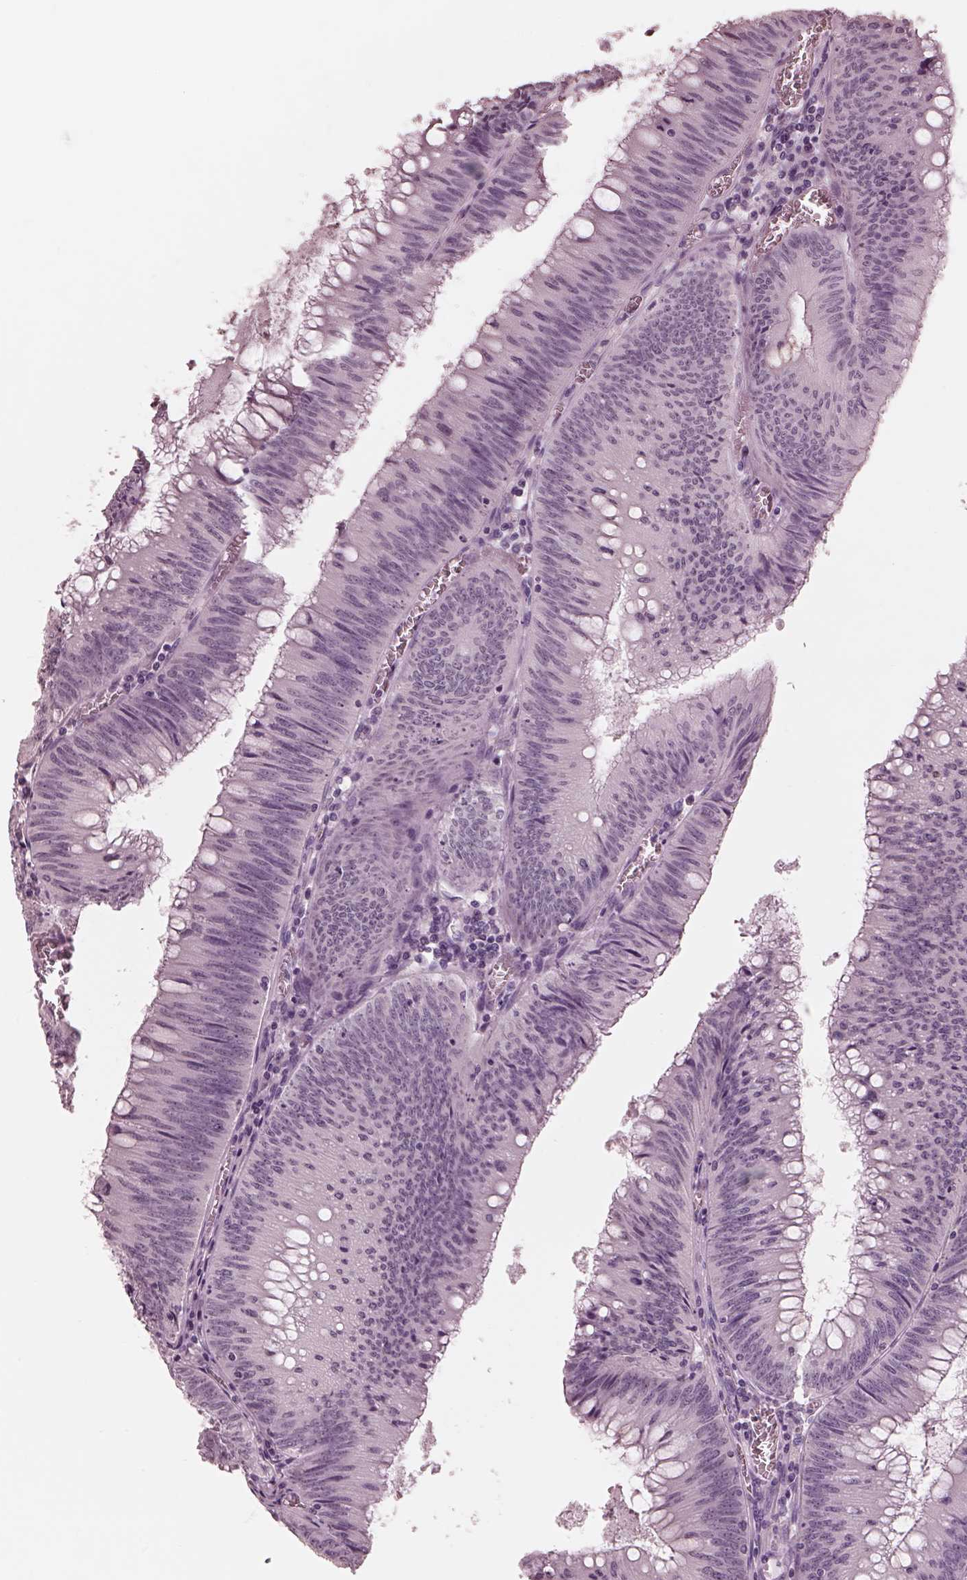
{"staining": {"intensity": "negative", "quantity": "none", "location": "none"}, "tissue": "colorectal cancer", "cell_type": "Tumor cells", "image_type": "cancer", "snomed": [{"axis": "morphology", "description": "Adenocarcinoma, NOS"}, {"axis": "topography", "description": "Rectum"}], "caption": "The immunohistochemistry (IHC) micrograph has no significant staining in tumor cells of colorectal cancer tissue.", "gene": "GARIN4", "patient": {"sex": "female", "age": 72}}